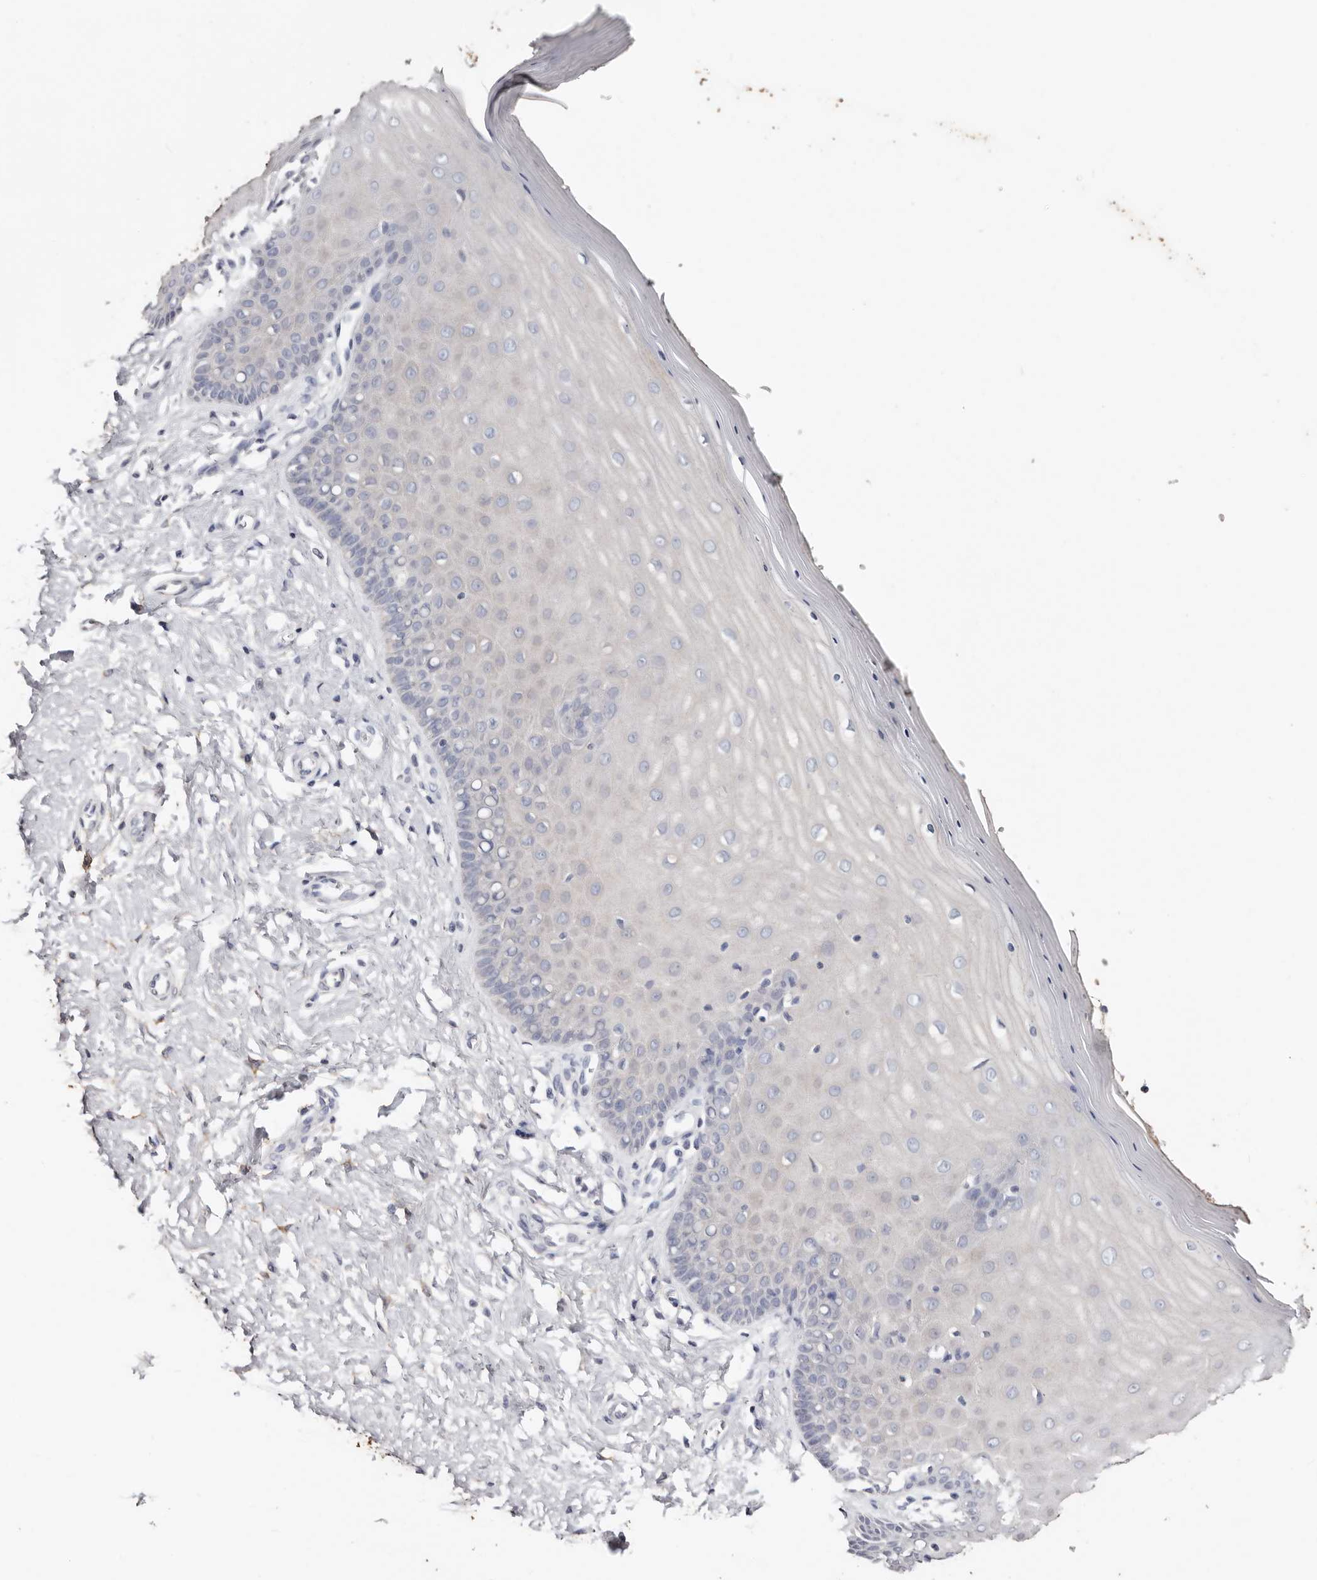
{"staining": {"intensity": "negative", "quantity": "none", "location": "none"}, "tissue": "cervix", "cell_type": "Glandular cells", "image_type": "normal", "snomed": [{"axis": "morphology", "description": "Normal tissue, NOS"}, {"axis": "topography", "description": "Cervix"}], "caption": "DAB (3,3'-diaminobenzidine) immunohistochemical staining of unremarkable human cervix exhibits no significant expression in glandular cells.", "gene": "TGM2", "patient": {"sex": "female", "age": 55}}